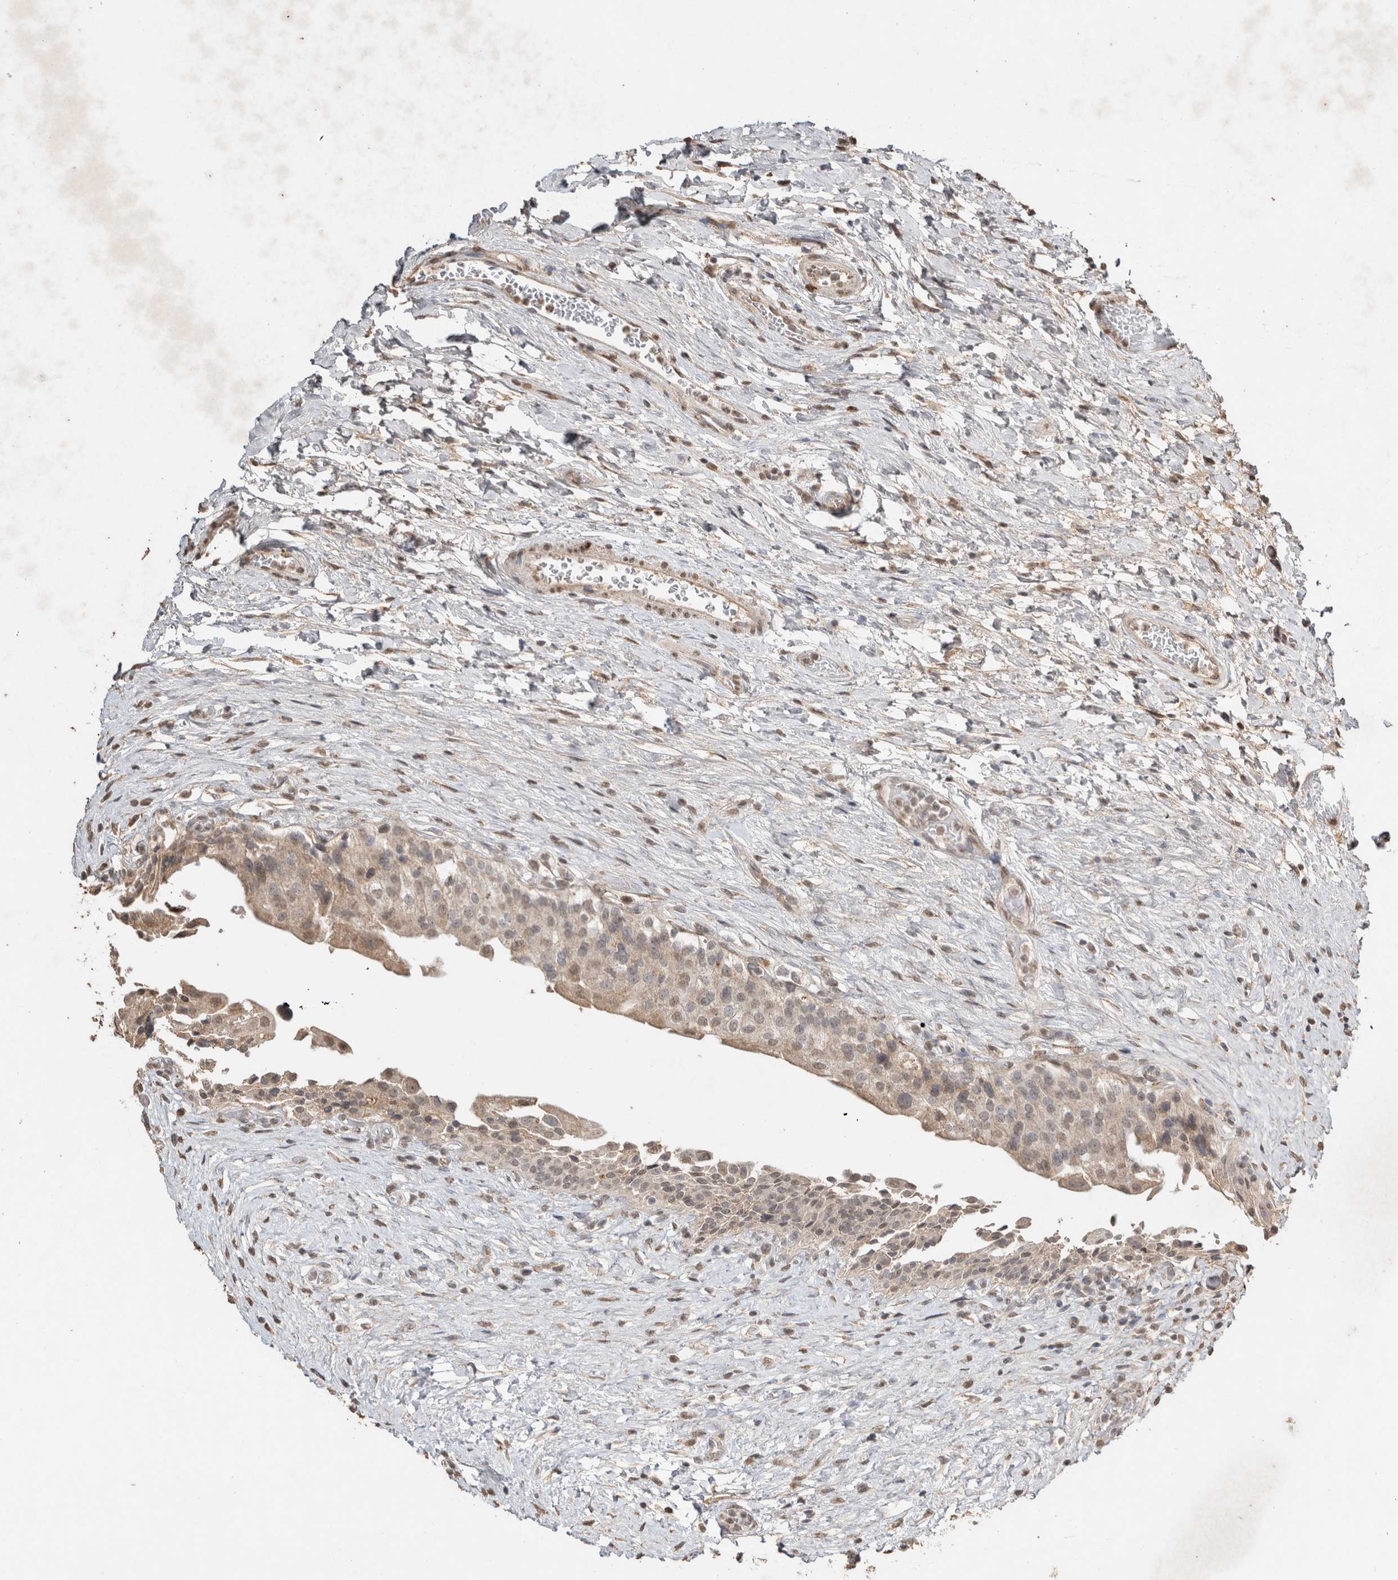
{"staining": {"intensity": "moderate", "quantity": "25%-75%", "location": "cytoplasmic/membranous,nuclear"}, "tissue": "urinary bladder", "cell_type": "Urothelial cells", "image_type": "normal", "snomed": [{"axis": "morphology", "description": "Normal tissue, NOS"}, {"axis": "topography", "description": "Urinary bladder"}], "caption": "DAB immunohistochemical staining of normal human urinary bladder demonstrates moderate cytoplasmic/membranous,nuclear protein staining in about 25%-75% of urothelial cells.", "gene": "FAM3A", "patient": {"sex": "male", "age": 74}}